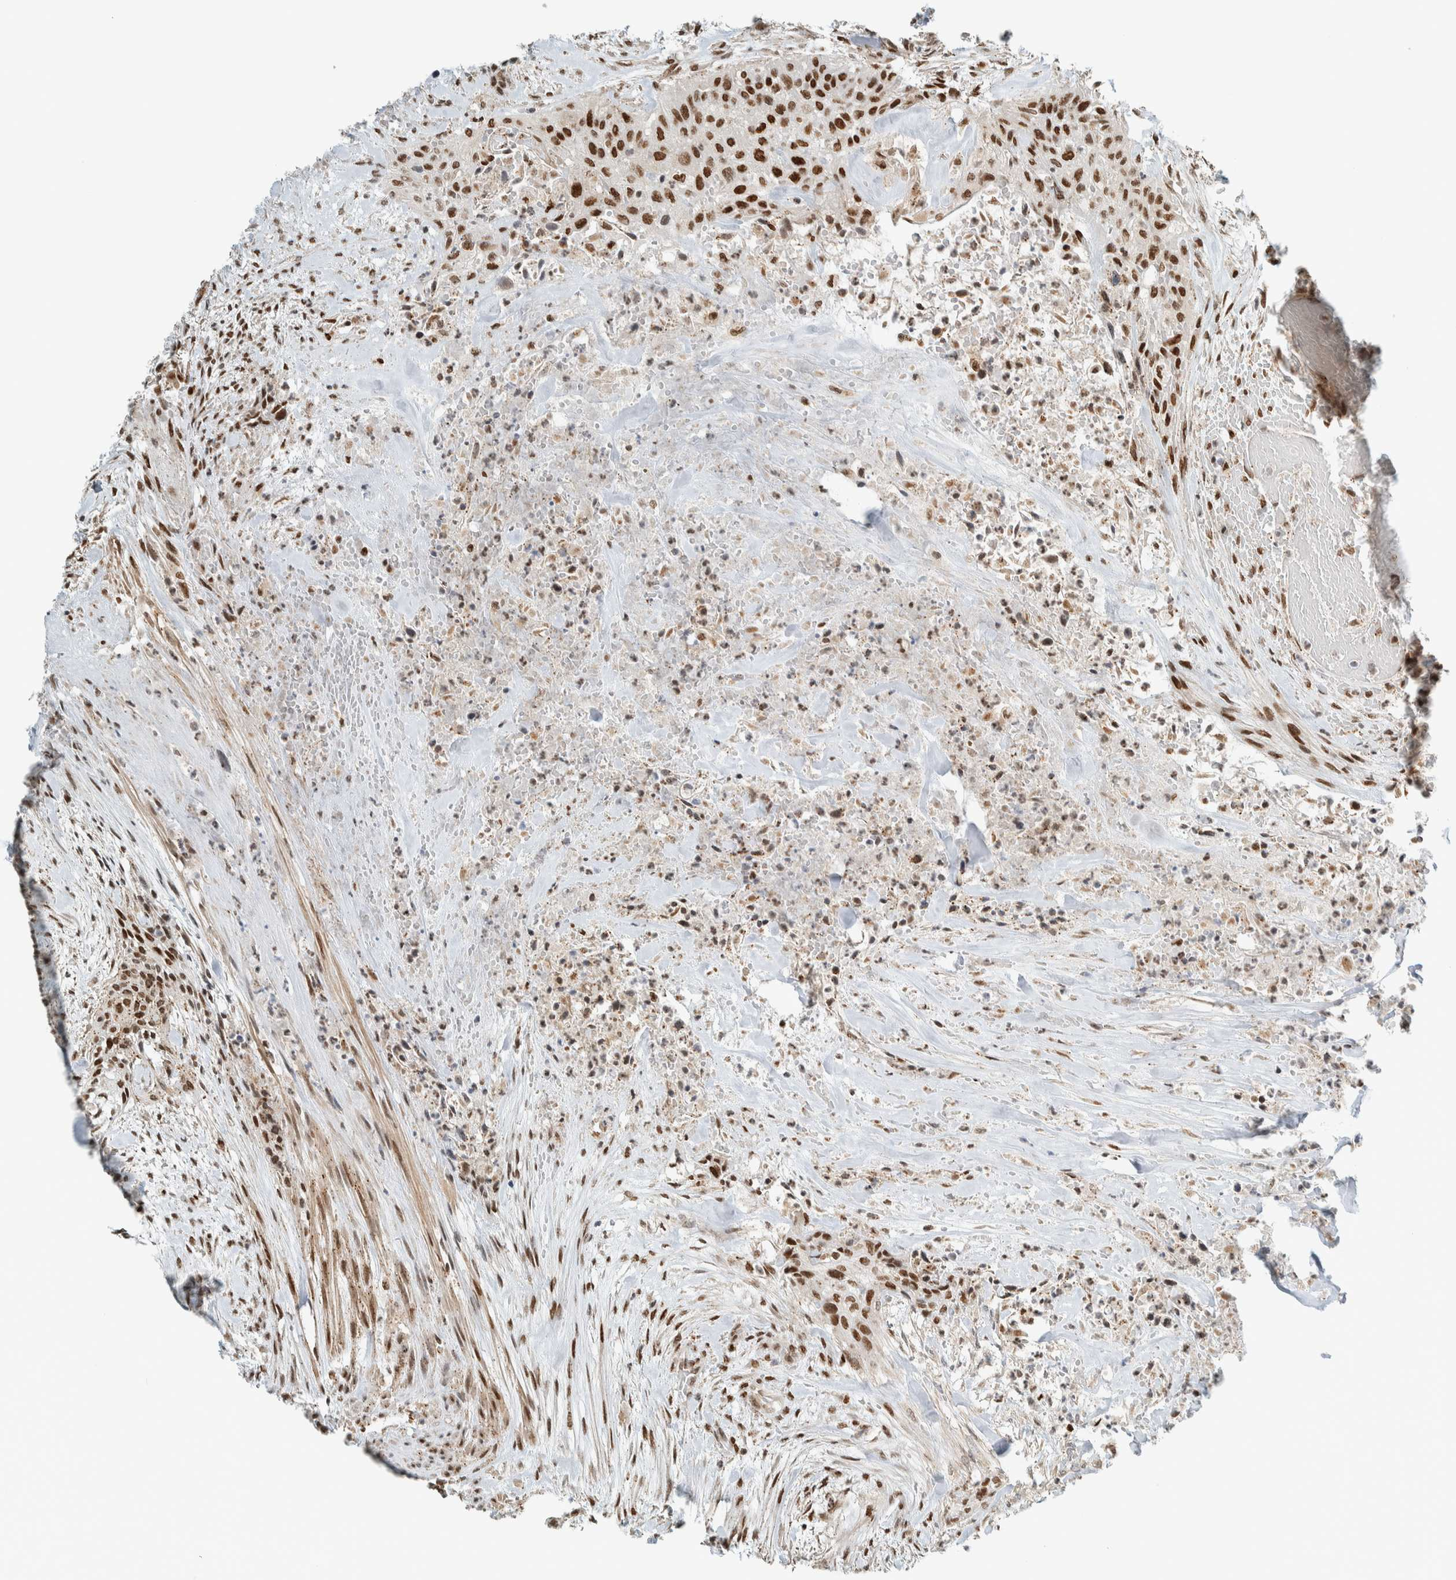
{"staining": {"intensity": "strong", "quantity": ">75%", "location": "nuclear"}, "tissue": "urothelial cancer", "cell_type": "Tumor cells", "image_type": "cancer", "snomed": [{"axis": "morphology", "description": "Urothelial carcinoma, High grade"}, {"axis": "topography", "description": "Urinary bladder"}], "caption": "There is high levels of strong nuclear positivity in tumor cells of urothelial carcinoma (high-grade), as demonstrated by immunohistochemical staining (brown color).", "gene": "TFE3", "patient": {"sex": "male", "age": 35}}